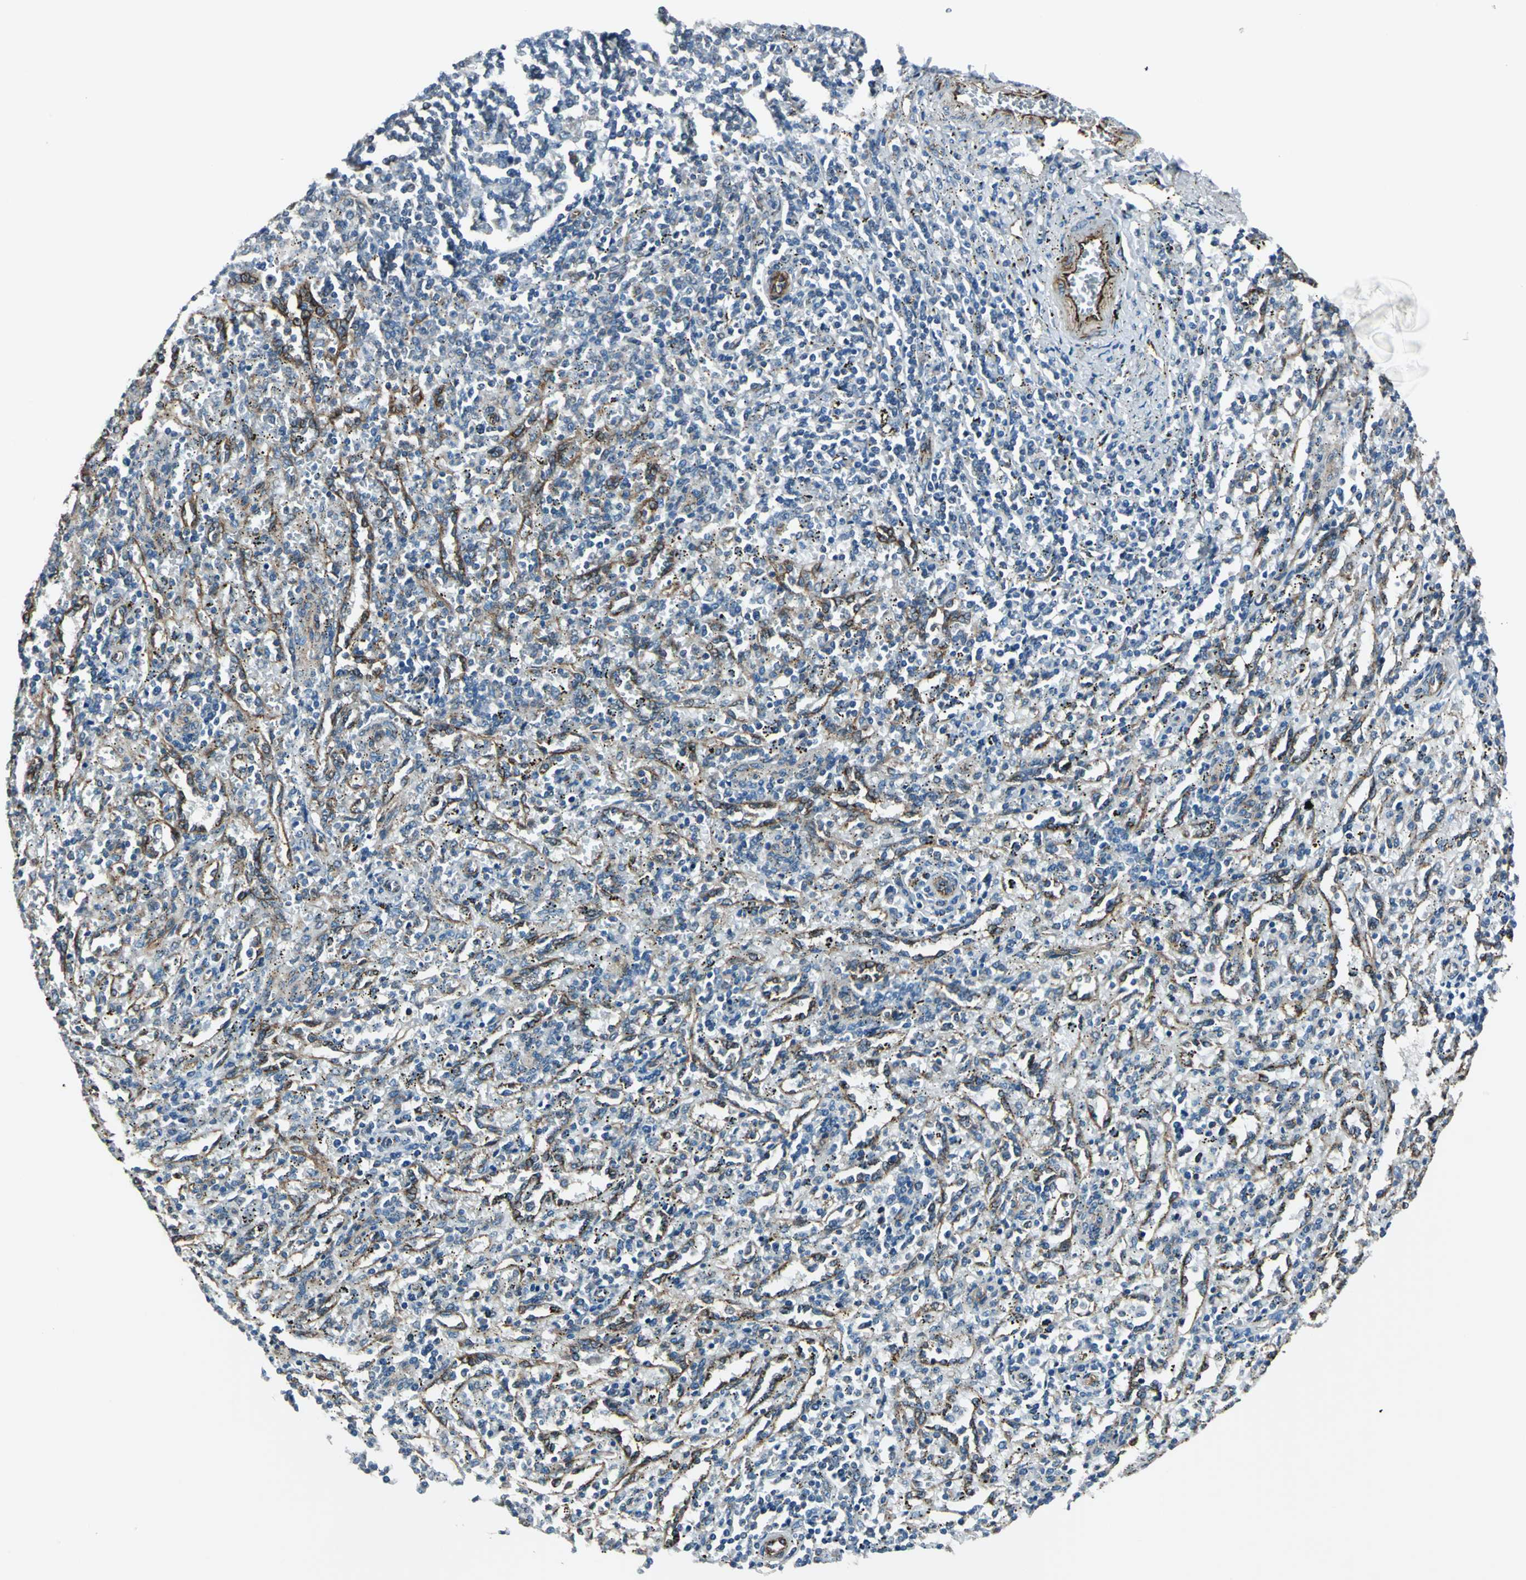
{"staining": {"intensity": "weak", "quantity": ">75%", "location": "cytoplasmic/membranous"}, "tissue": "spleen", "cell_type": "Cells in red pulp", "image_type": "normal", "snomed": [{"axis": "morphology", "description": "Normal tissue, NOS"}, {"axis": "topography", "description": "Spleen"}], "caption": "This micrograph displays benign spleen stained with immunohistochemistry to label a protein in brown. The cytoplasmic/membranous of cells in red pulp show weak positivity for the protein. Nuclei are counter-stained blue.", "gene": "HTATIP2", "patient": {"sex": "female", "age": 10}}